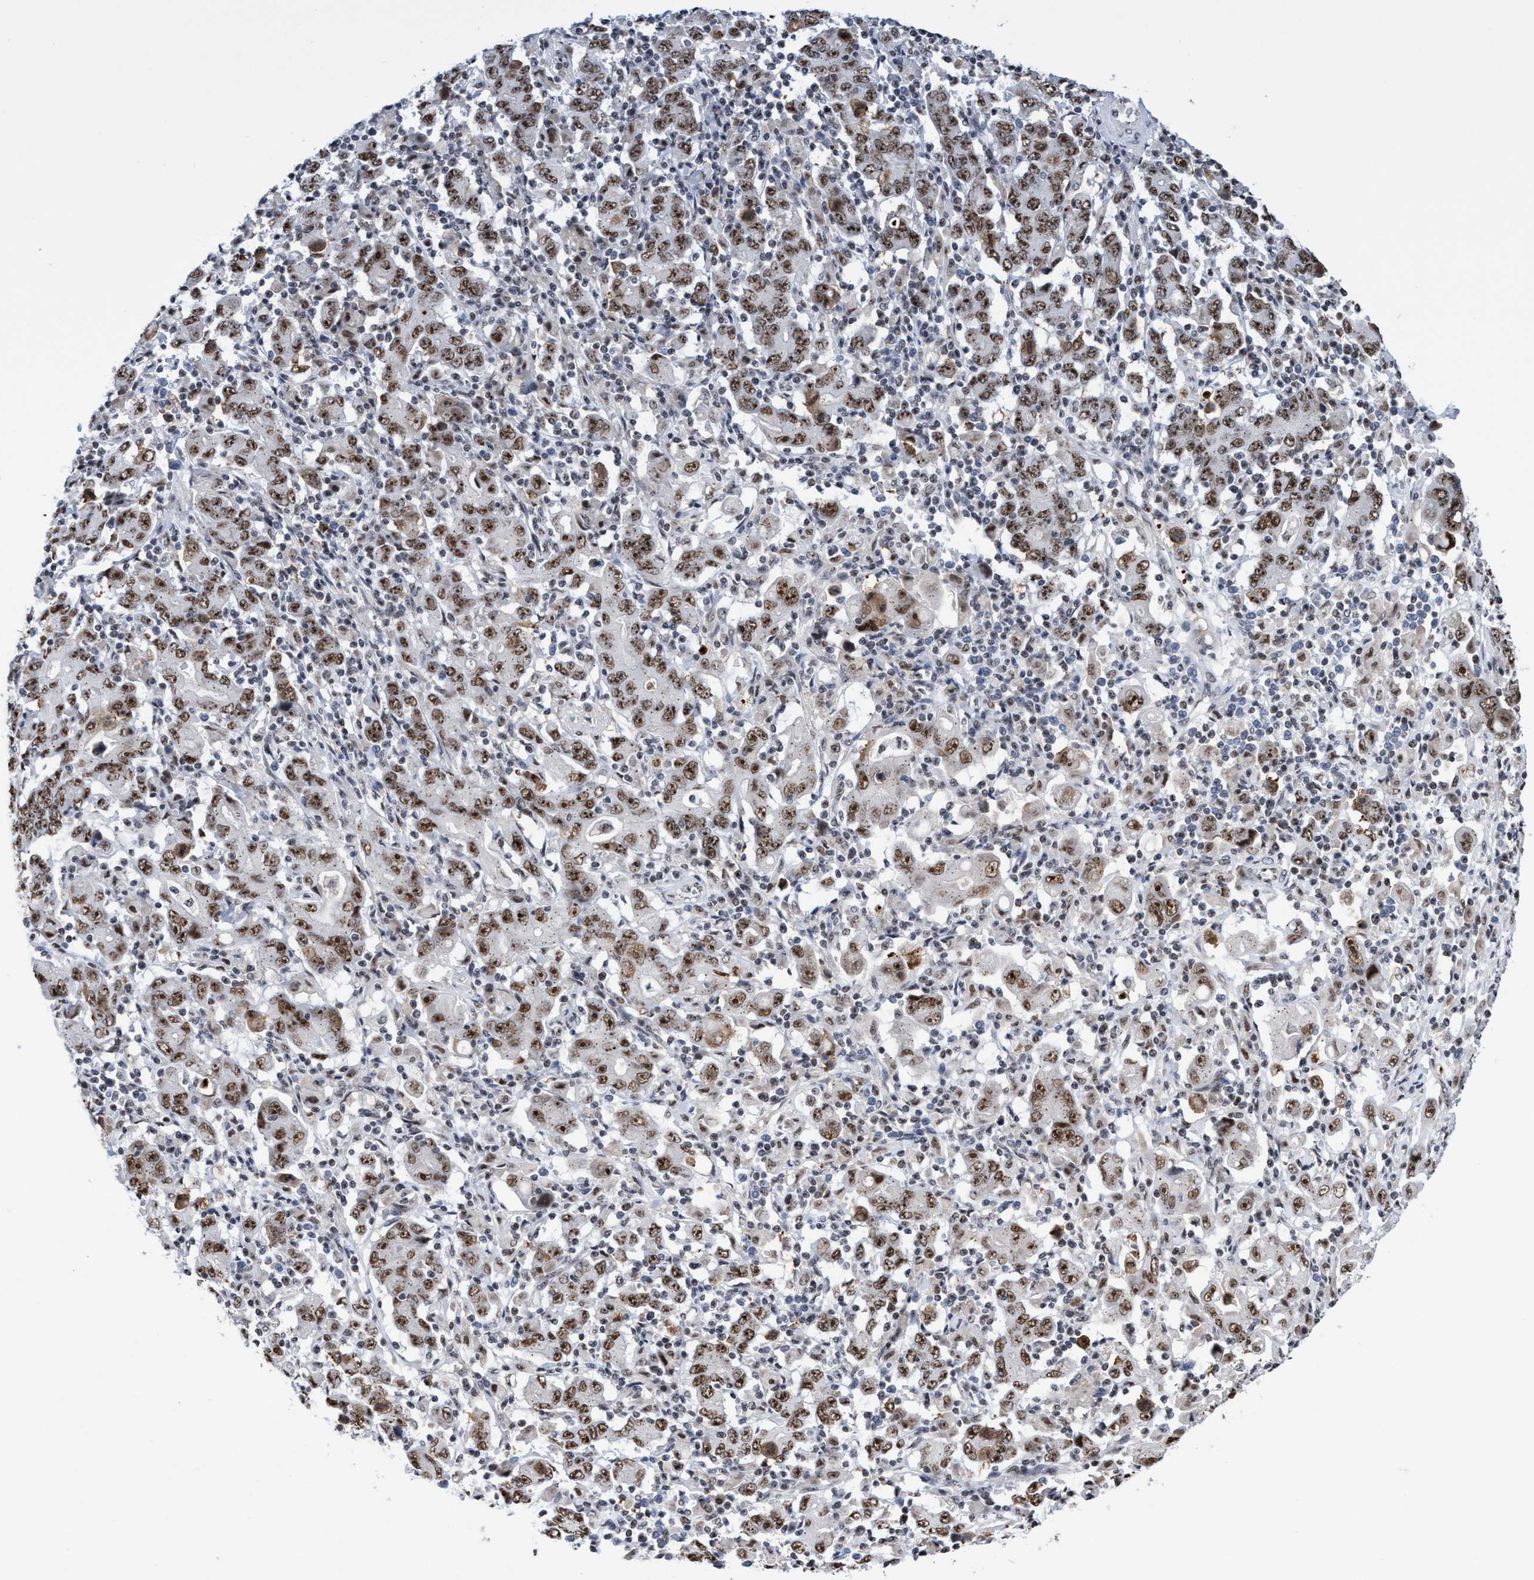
{"staining": {"intensity": "strong", "quantity": "25%-75%", "location": "nuclear"}, "tissue": "stomach cancer", "cell_type": "Tumor cells", "image_type": "cancer", "snomed": [{"axis": "morphology", "description": "Adenocarcinoma, NOS"}, {"axis": "topography", "description": "Stomach, upper"}], "caption": "Stomach adenocarcinoma stained for a protein shows strong nuclear positivity in tumor cells.", "gene": "EFCAB10", "patient": {"sex": "male", "age": 69}}